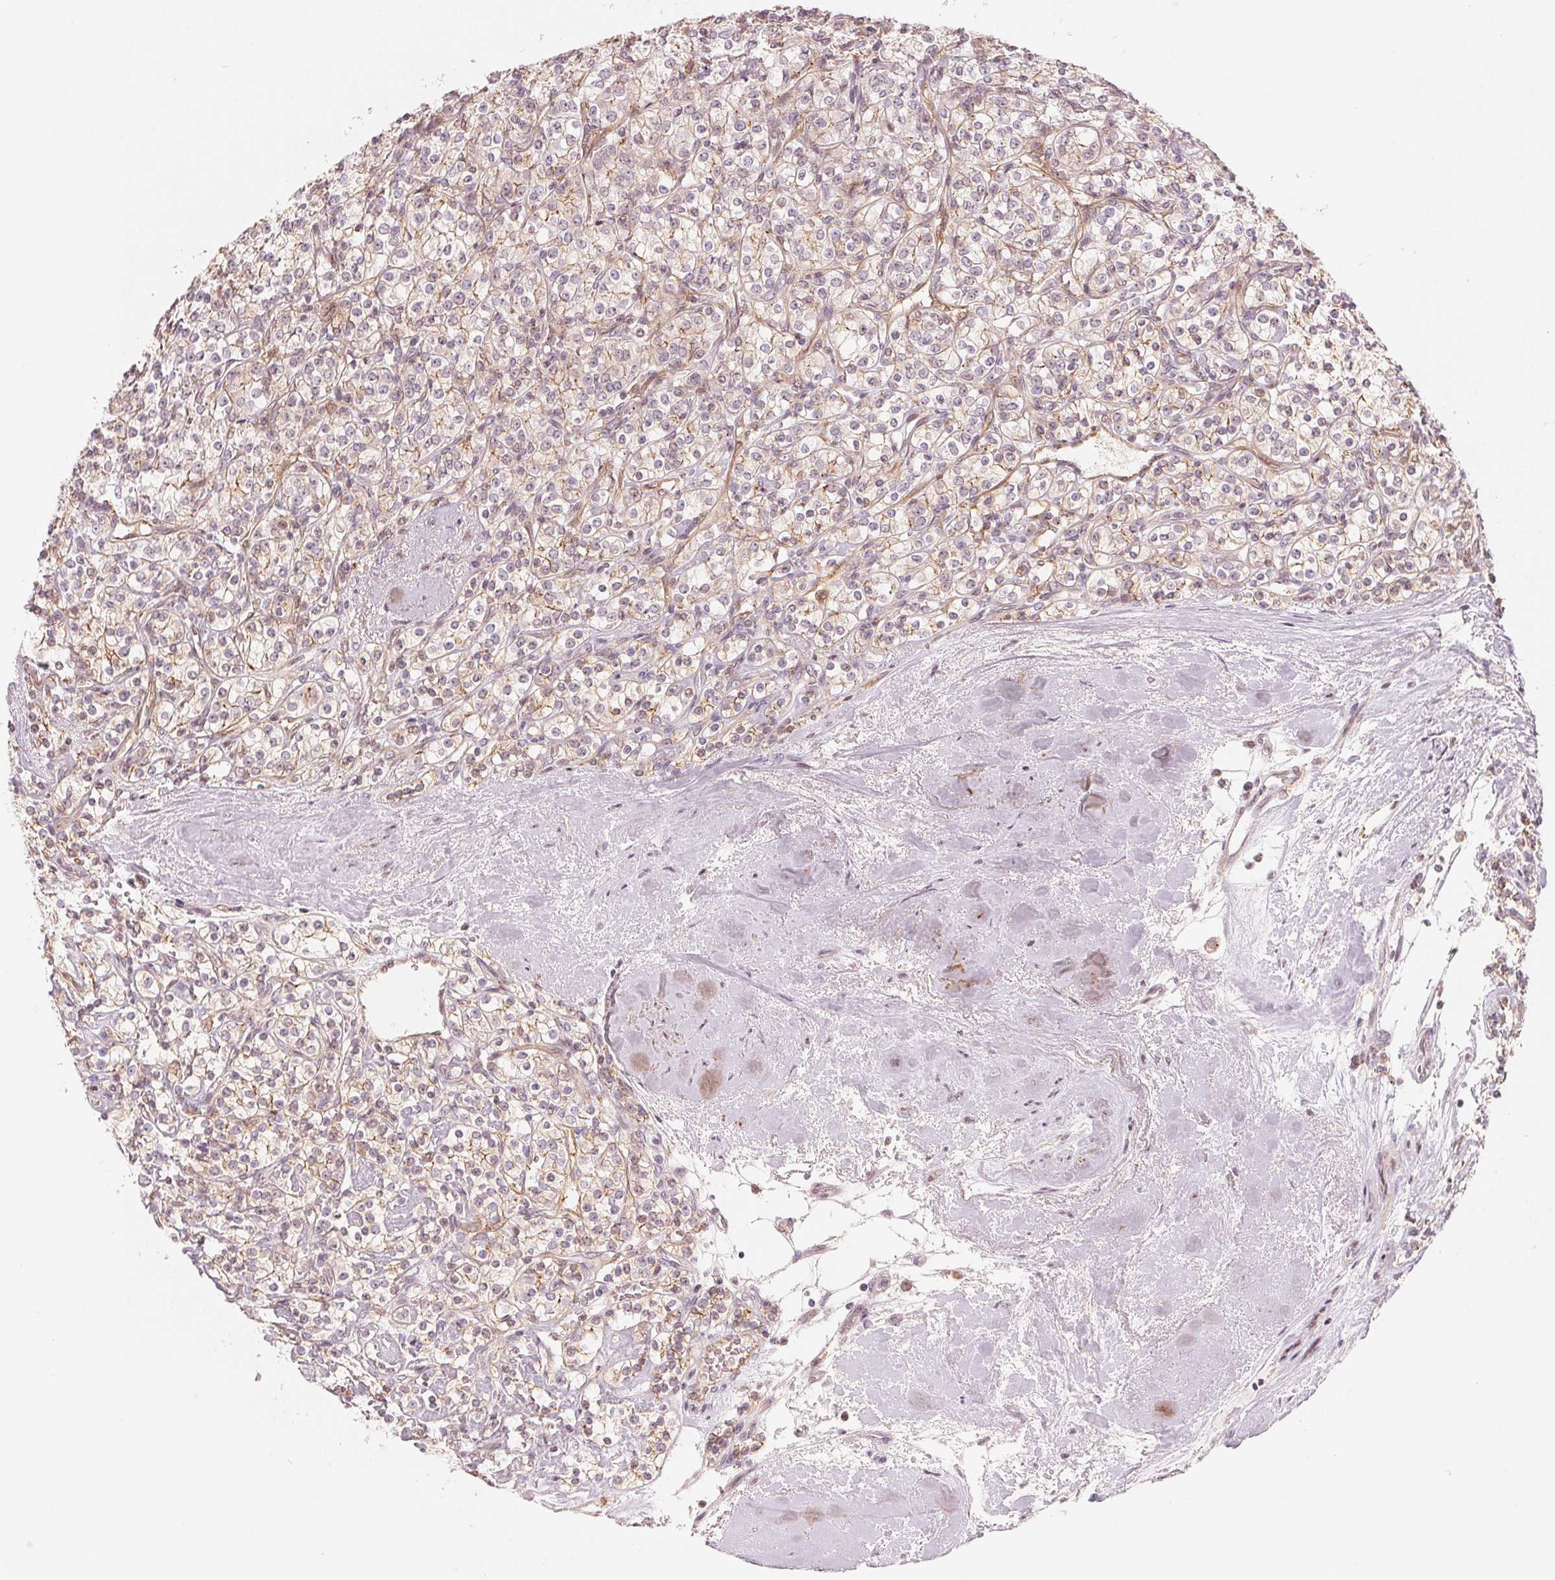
{"staining": {"intensity": "weak", "quantity": "25%-75%", "location": "cytoplasmic/membranous,nuclear"}, "tissue": "renal cancer", "cell_type": "Tumor cells", "image_type": "cancer", "snomed": [{"axis": "morphology", "description": "Adenocarcinoma, NOS"}, {"axis": "topography", "description": "Kidney"}], "caption": "About 25%-75% of tumor cells in renal cancer exhibit weak cytoplasmic/membranous and nuclear protein expression as visualized by brown immunohistochemical staining.", "gene": "SLC17A4", "patient": {"sex": "male", "age": 77}}